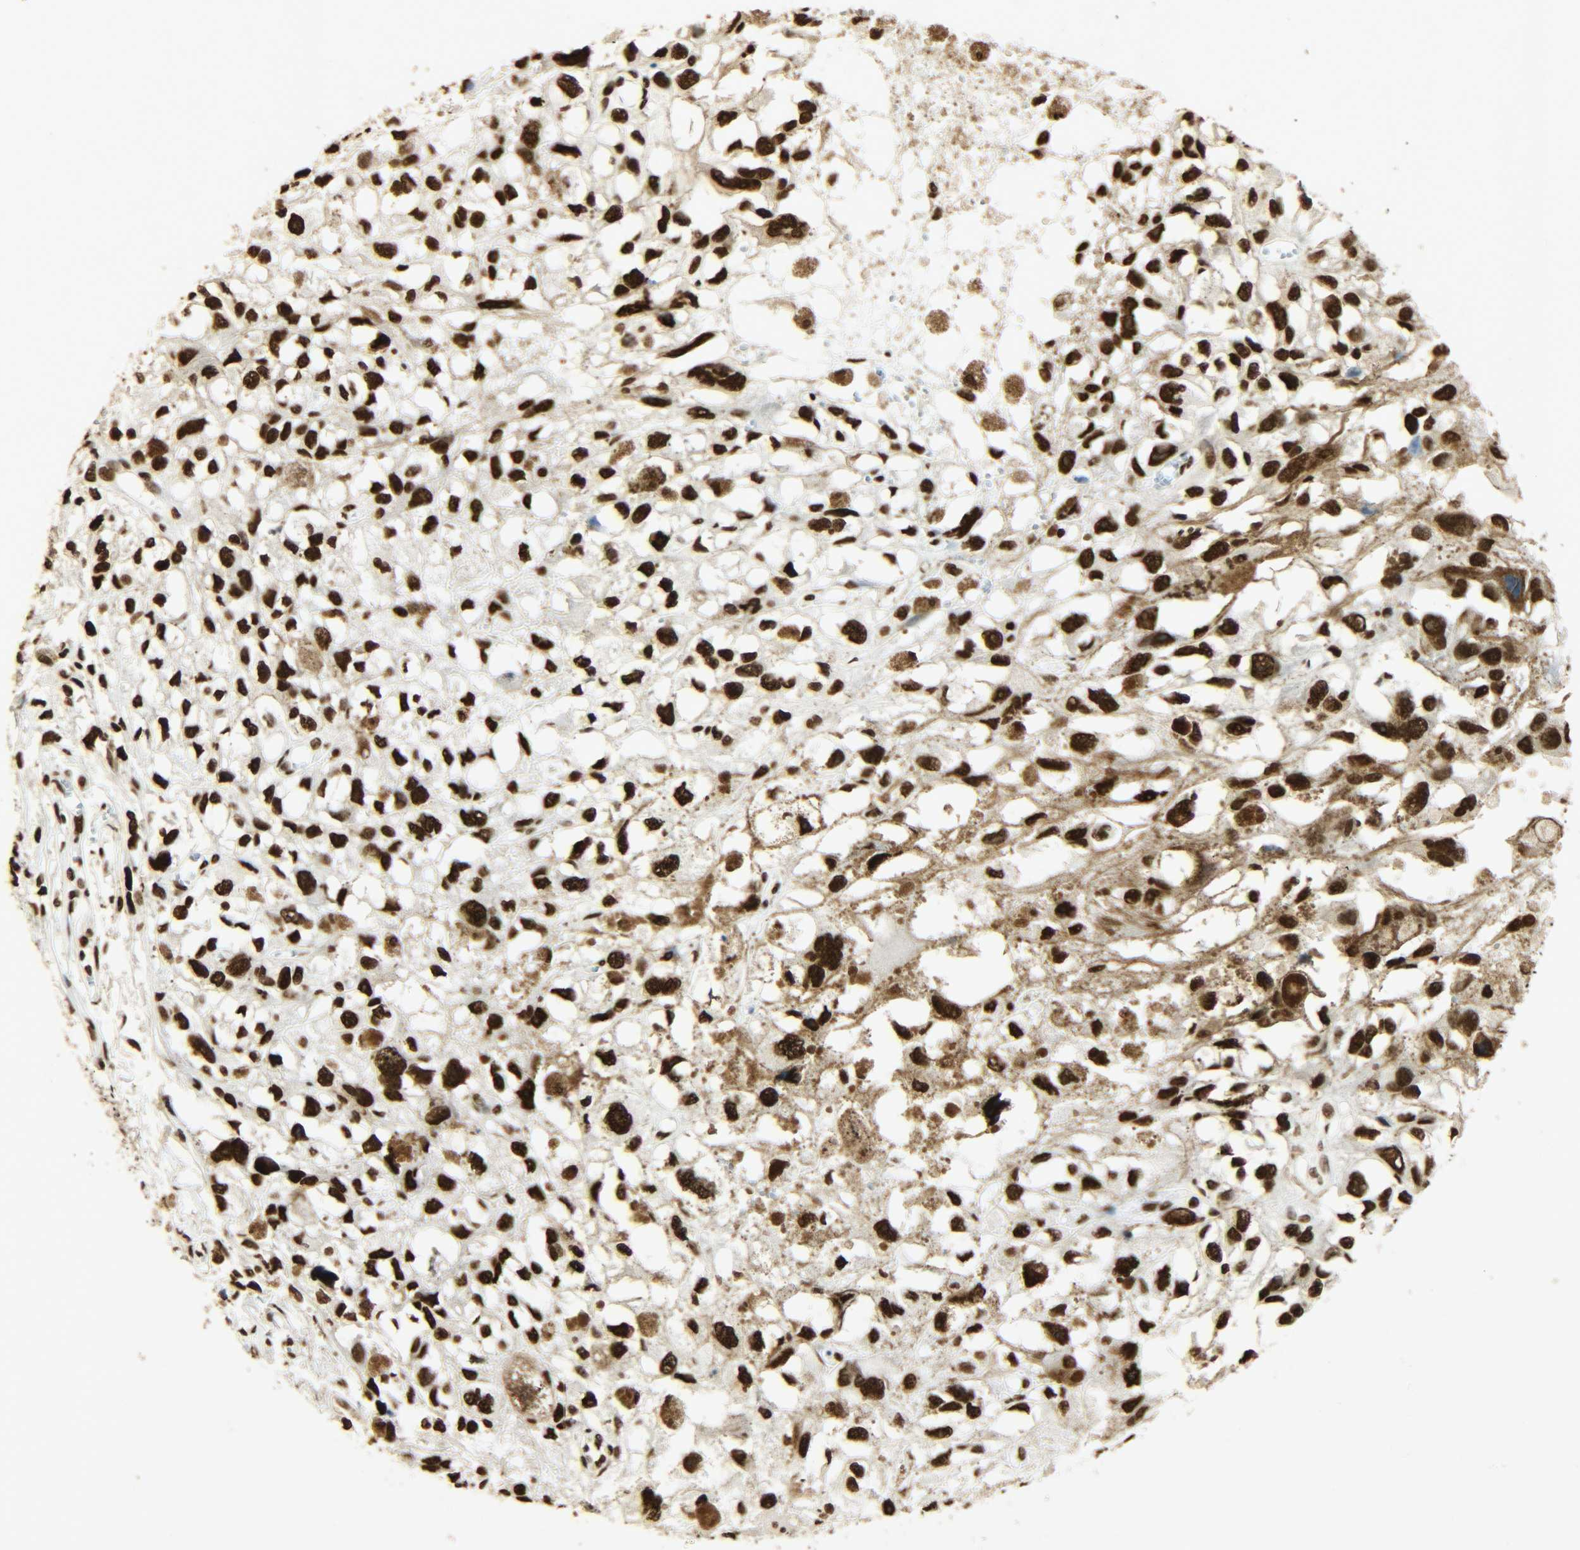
{"staining": {"intensity": "strong", "quantity": ">75%", "location": "nuclear"}, "tissue": "melanoma", "cell_type": "Tumor cells", "image_type": "cancer", "snomed": [{"axis": "morphology", "description": "Malignant melanoma, Metastatic site"}, {"axis": "topography", "description": "Lymph node"}], "caption": "This is a photomicrograph of immunohistochemistry staining of malignant melanoma (metastatic site), which shows strong expression in the nuclear of tumor cells.", "gene": "KHDRBS1", "patient": {"sex": "male", "age": 59}}